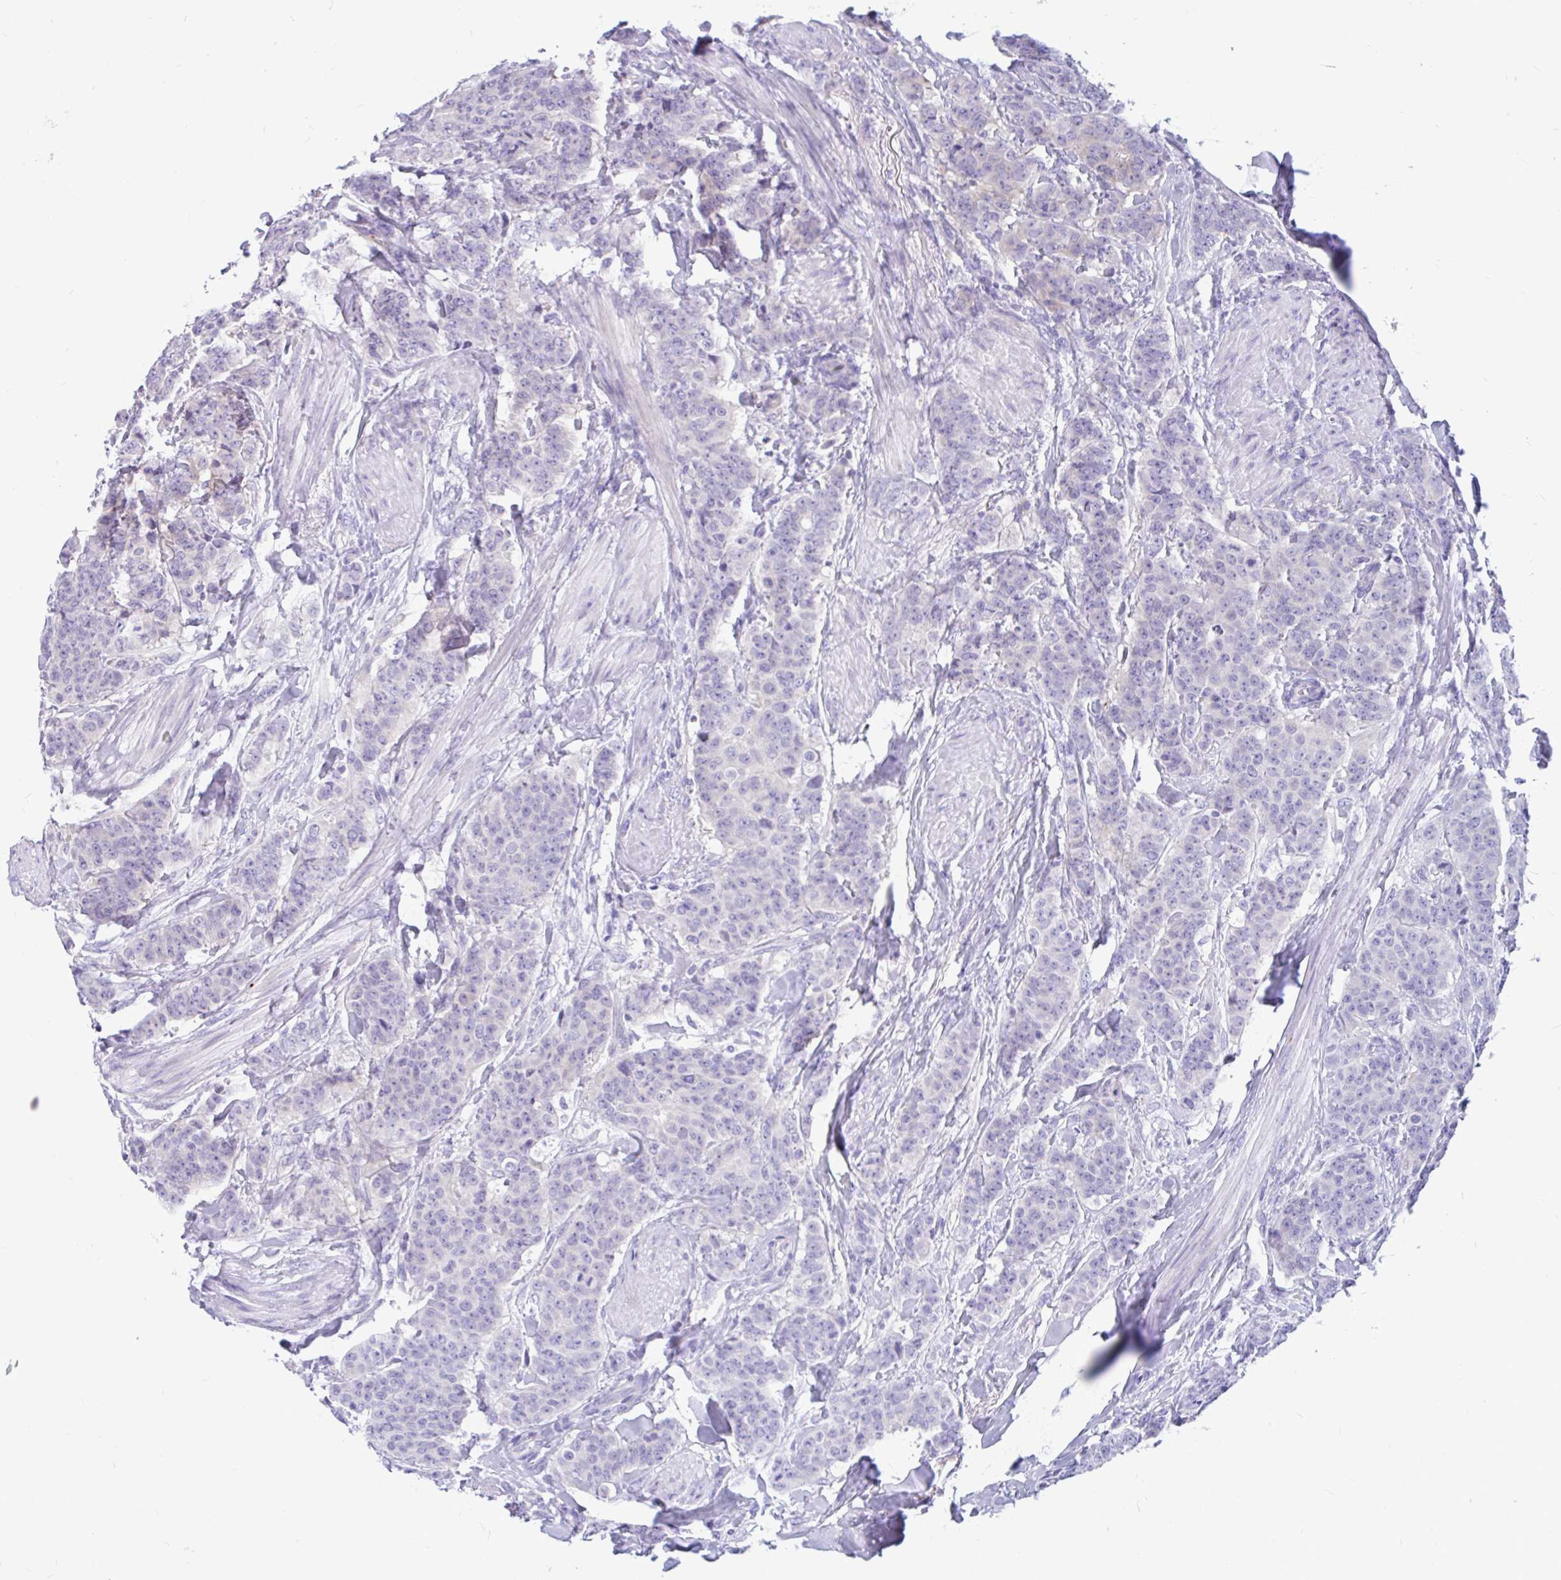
{"staining": {"intensity": "negative", "quantity": "none", "location": "none"}, "tissue": "breast cancer", "cell_type": "Tumor cells", "image_type": "cancer", "snomed": [{"axis": "morphology", "description": "Duct carcinoma"}, {"axis": "topography", "description": "Breast"}], "caption": "The immunohistochemistry (IHC) histopathology image has no significant staining in tumor cells of breast cancer tissue.", "gene": "KIAA2013", "patient": {"sex": "female", "age": 40}}